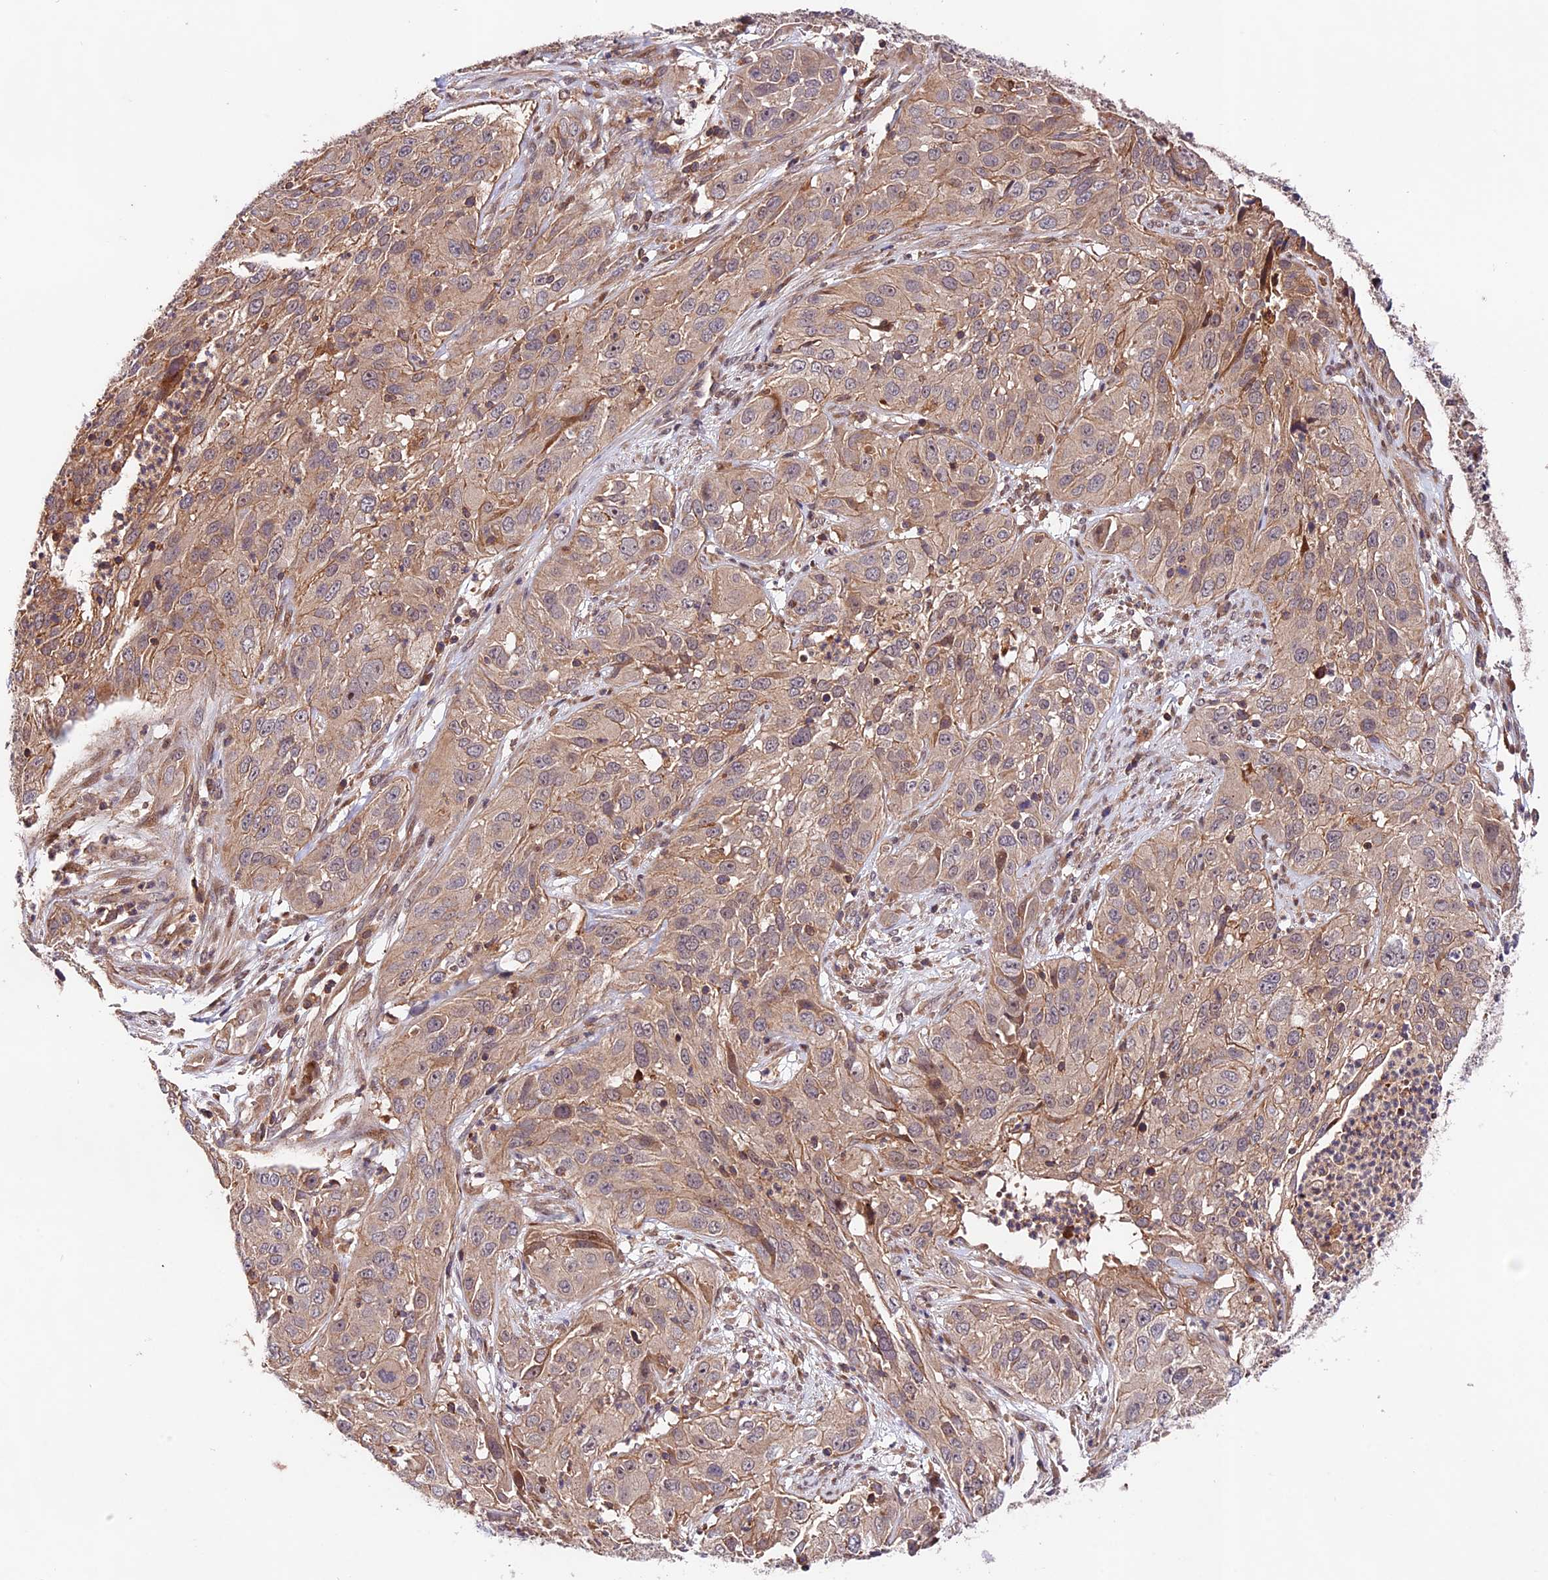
{"staining": {"intensity": "weak", "quantity": "25%-75%", "location": "cytoplasmic/membranous"}, "tissue": "cervical cancer", "cell_type": "Tumor cells", "image_type": "cancer", "snomed": [{"axis": "morphology", "description": "Squamous cell carcinoma, NOS"}, {"axis": "topography", "description": "Cervix"}], "caption": "An image of human squamous cell carcinoma (cervical) stained for a protein reveals weak cytoplasmic/membranous brown staining in tumor cells.", "gene": "CACNA1H", "patient": {"sex": "female", "age": 32}}